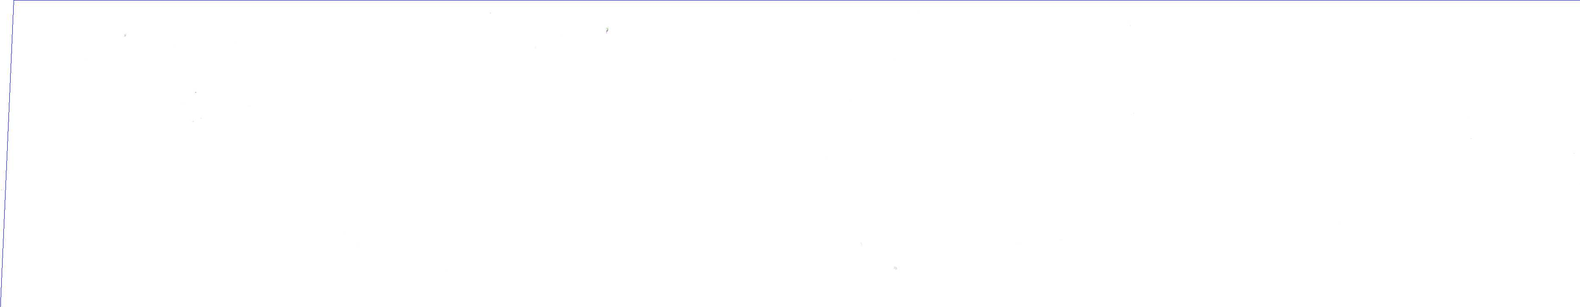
{"staining": {"intensity": "negative", "quantity": "none", "location": "none"}, "tissue": "skin", "cell_type": "Epidermal cells", "image_type": "normal", "snomed": [{"axis": "morphology", "description": "Normal tissue, NOS"}, {"axis": "topography", "description": "Anal"}, {"axis": "topography", "description": "Peripheral nerve tissue"}], "caption": "DAB immunohistochemical staining of benign human skin displays no significant staining in epidermal cells. Brightfield microscopy of immunohistochemistry (IHC) stained with DAB (3,3'-diaminobenzidine) (brown) and hematoxylin (blue), captured at high magnification.", "gene": "TPM1", "patient": {"sex": "female", "age": 46}}